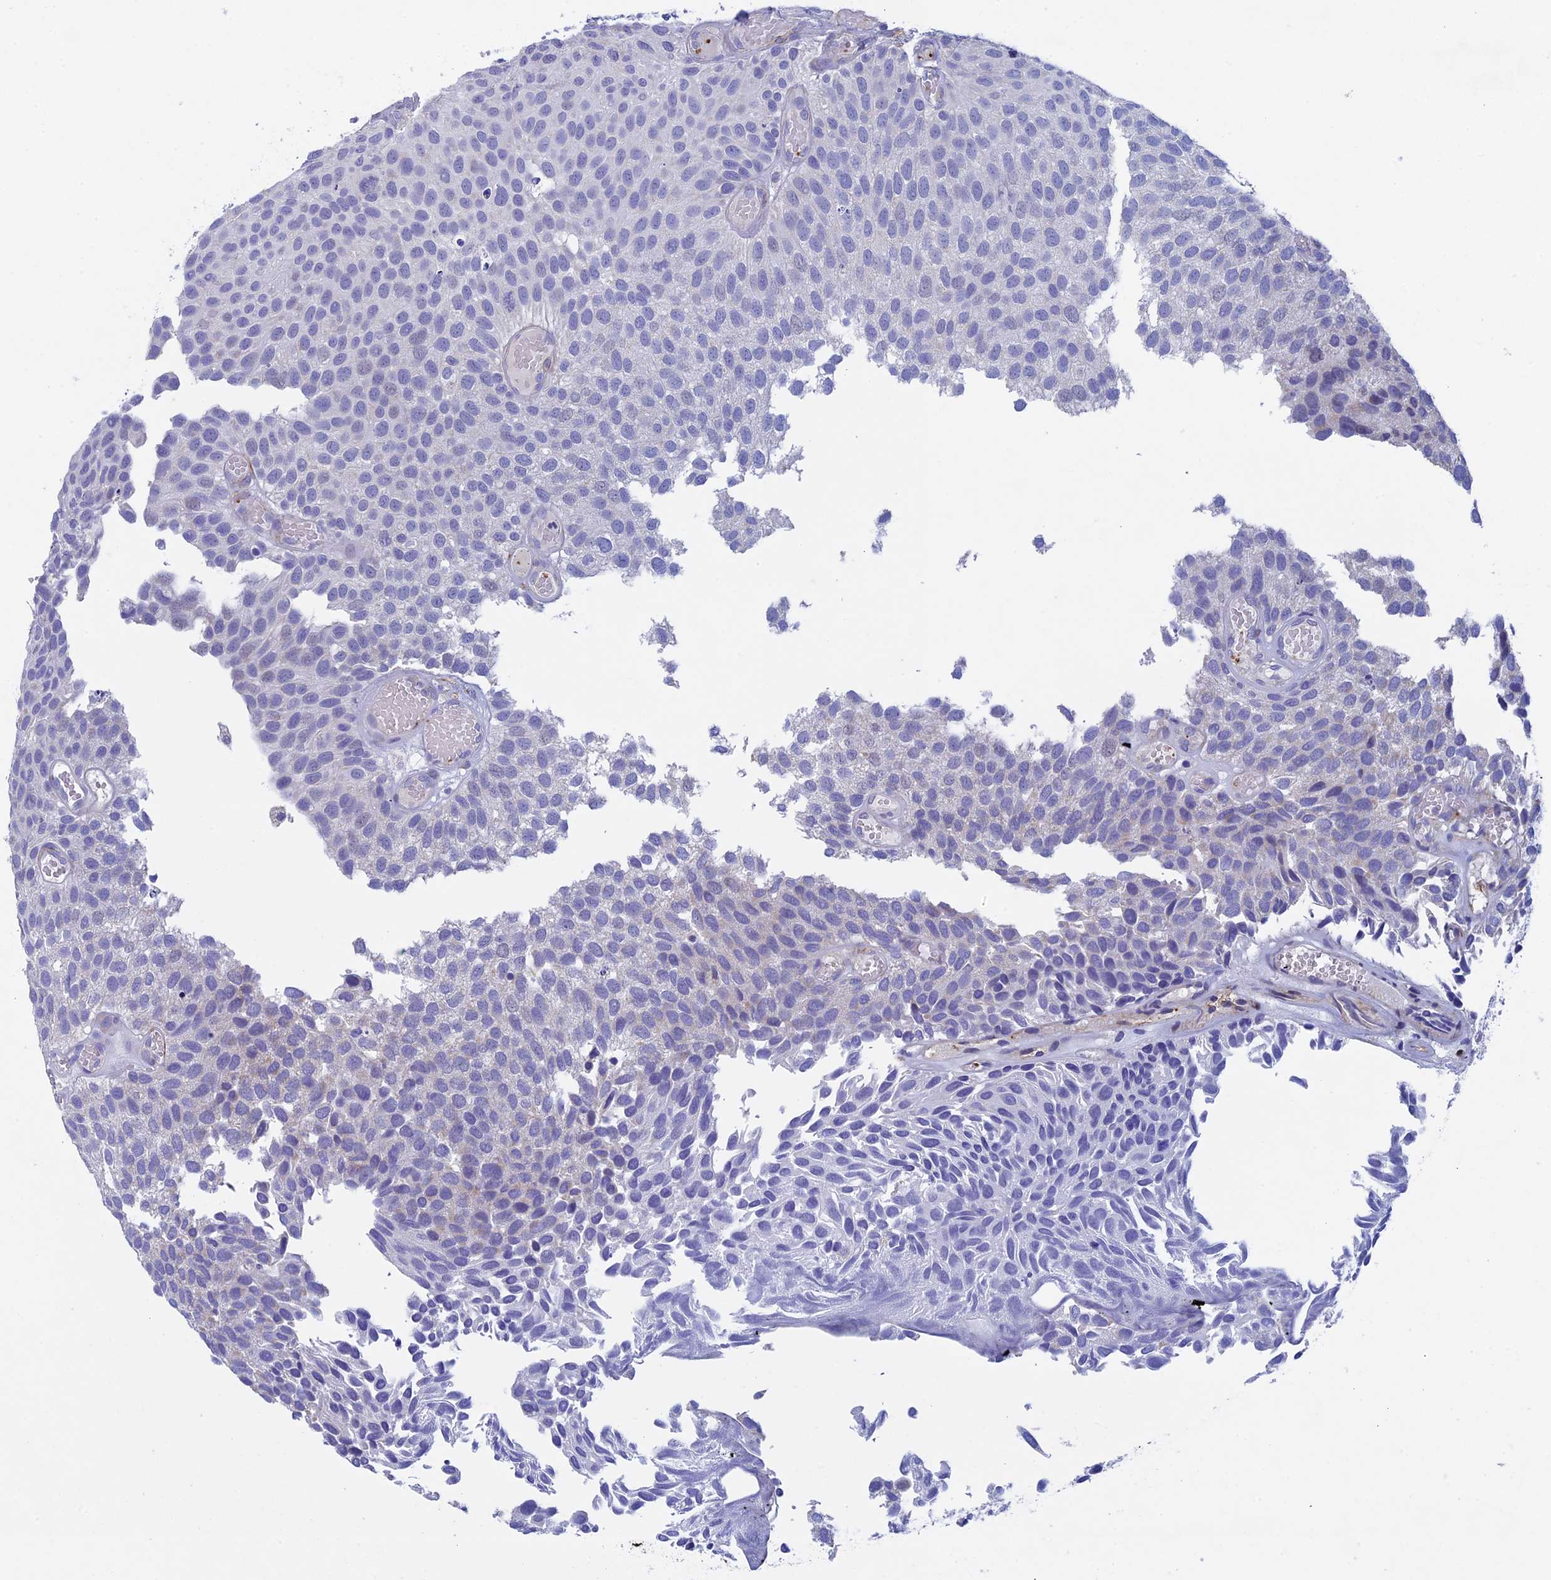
{"staining": {"intensity": "negative", "quantity": "none", "location": "none"}, "tissue": "urothelial cancer", "cell_type": "Tumor cells", "image_type": "cancer", "snomed": [{"axis": "morphology", "description": "Urothelial carcinoma, Low grade"}, {"axis": "topography", "description": "Urinary bladder"}], "caption": "A histopathology image of human low-grade urothelial carcinoma is negative for staining in tumor cells.", "gene": "INSYN1", "patient": {"sex": "male", "age": 89}}